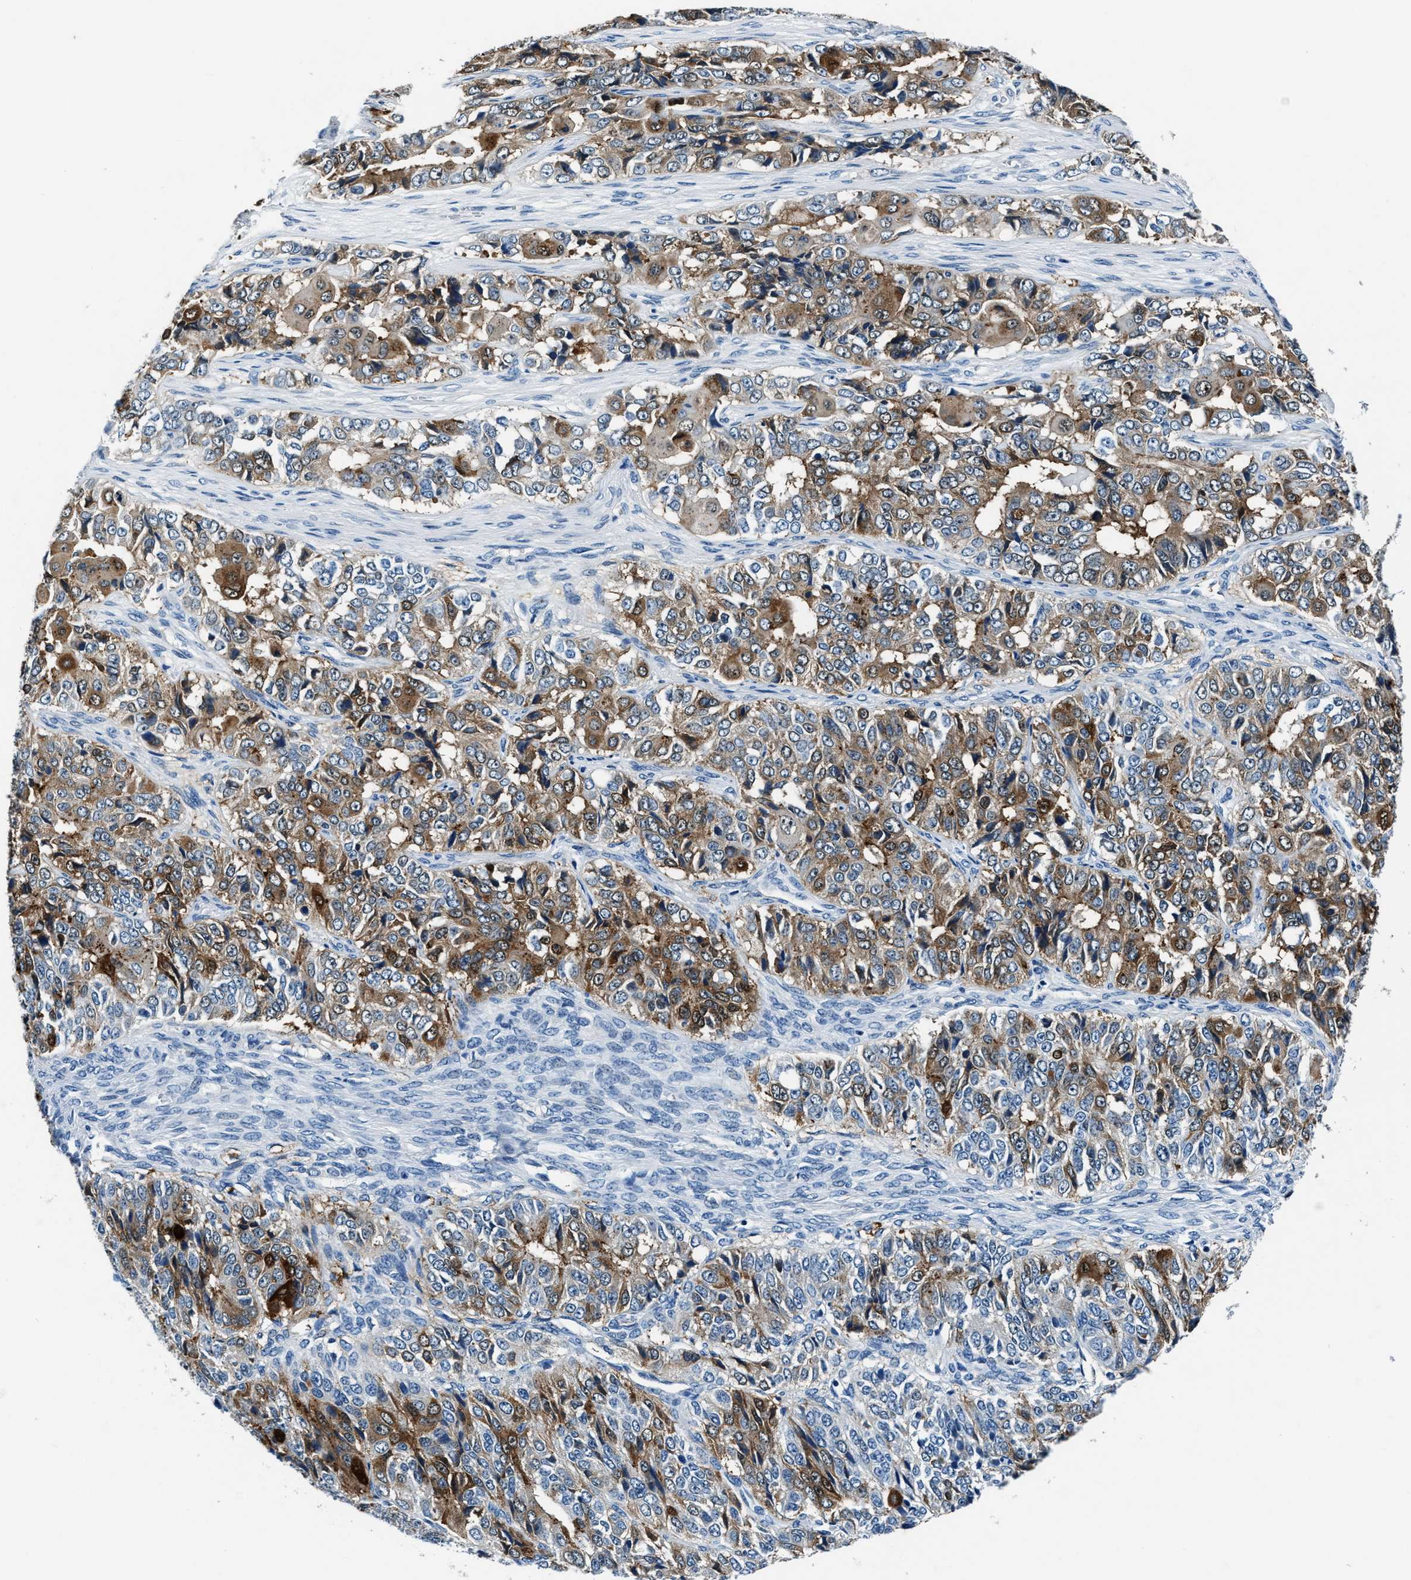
{"staining": {"intensity": "moderate", "quantity": "25%-75%", "location": "cytoplasmic/membranous"}, "tissue": "ovarian cancer", "cell_type": "Tumor cells", "image_type": "cancer", "snomed": [{"axis": "morphology", "description": "Carcinoma, endometroid"}, {"axis": "topography", "description": "Ovary"}], "caption": "Endometroid carcinoma (ovarian) stained with a brown dye exhibits moderate cytoplasmic/membranous positive expression in approximately 25%-75% of tumor cells.", "gene": "PTPDC1", "patient": {"sex": "female", "age": 51}}